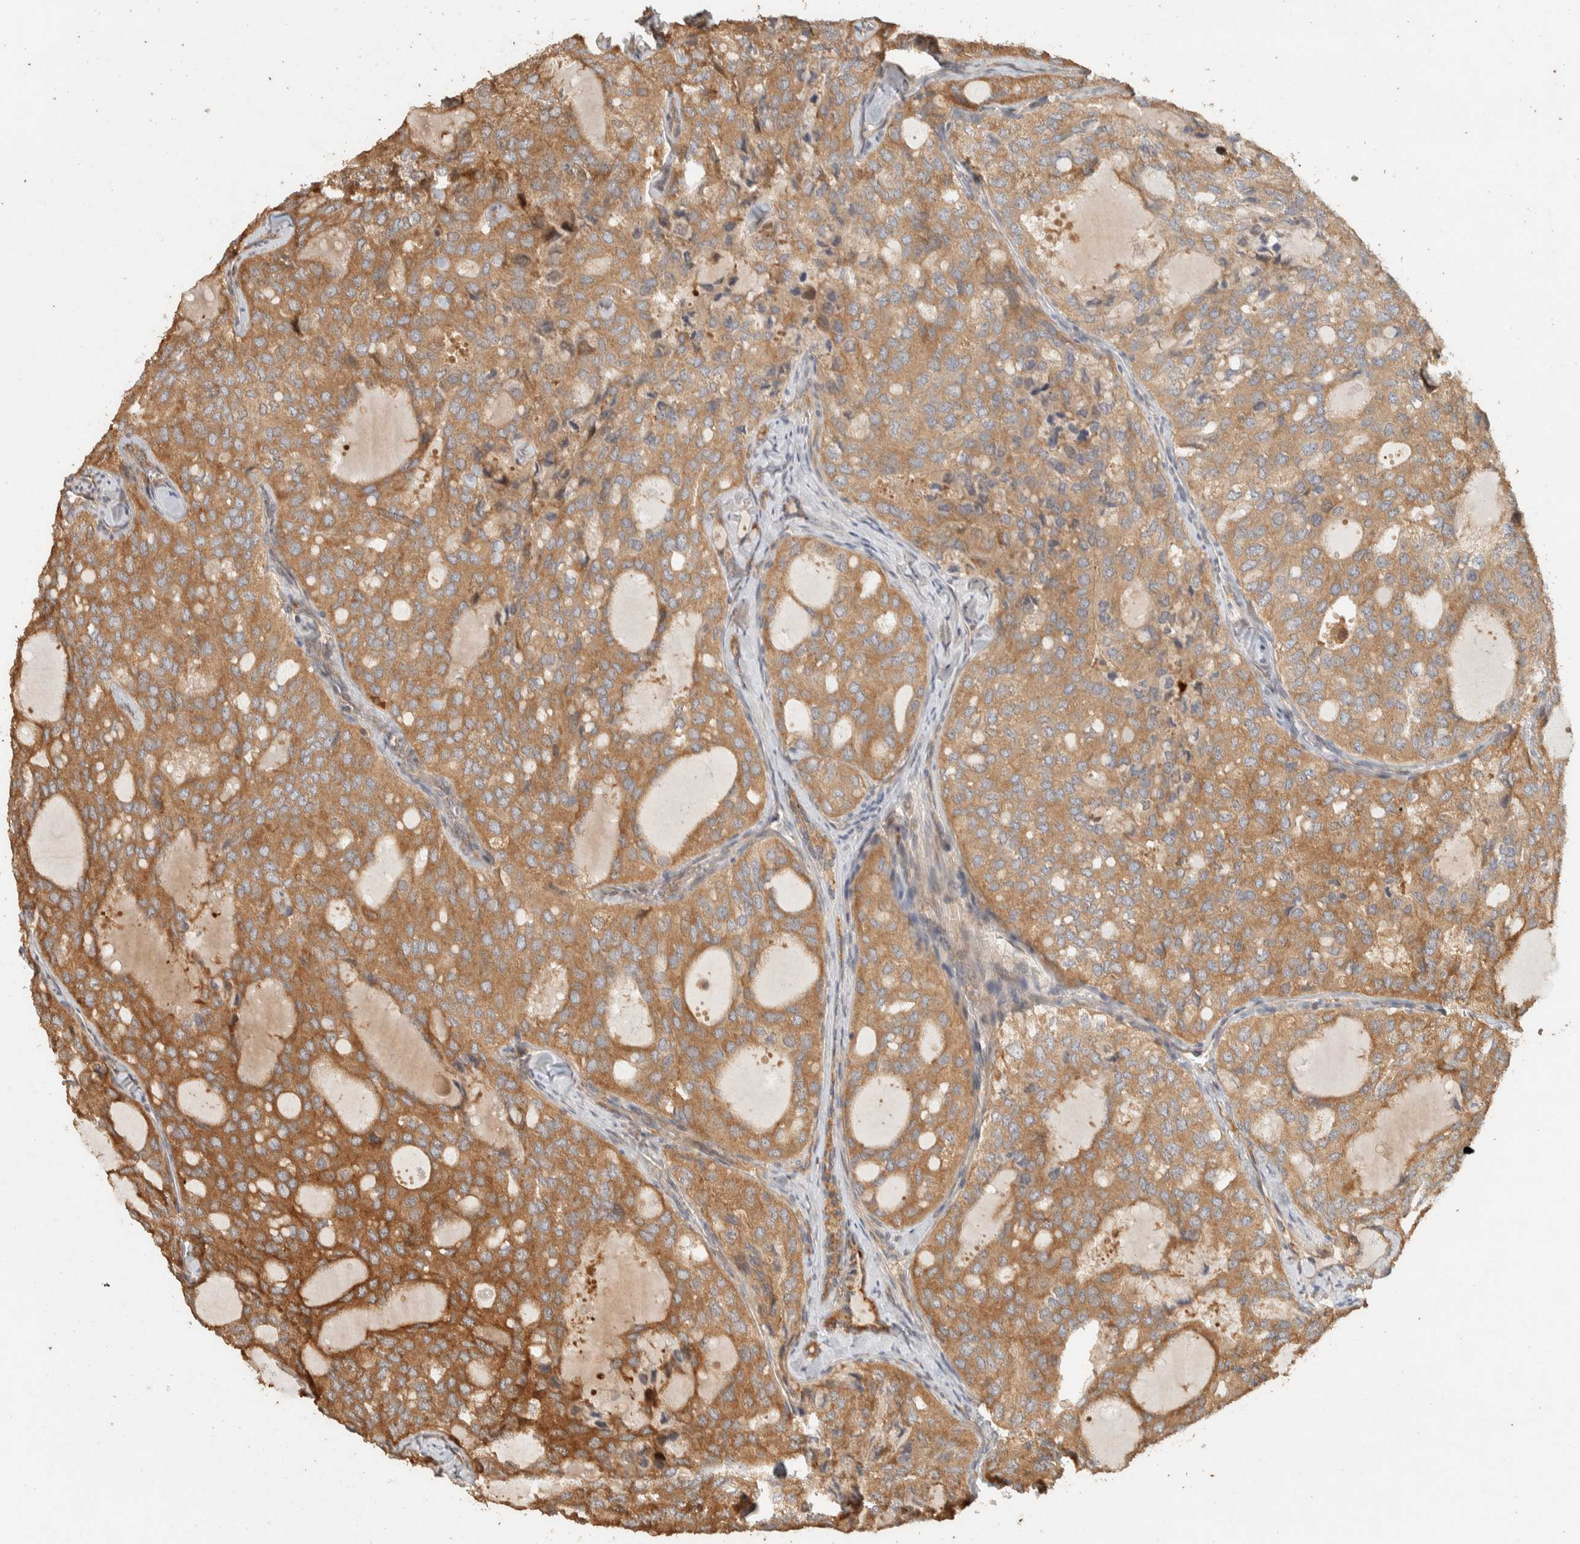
{"staining": {"intensity": "moderate", "quantity": ">75%", "location": "cytoplasmic/membranous"}, "tissue": "thyroid cancer", "cell_type": "Tumor cells", "image_type": "cancer", "snomed": [{"axis": "morphology", "description": "Follicular adenoma carcinoma, NOS"}, {"axis": "topography", "description": "Thyroid gland"}], "caption": "Thyroid cancer tissue displays moderate cytoplasmic/membranous staining in about >75% of tumor cells, visualized by immunohistochemistry.", "gene": "EXOC7", "patient": {"sex": "male", "age": 75}}